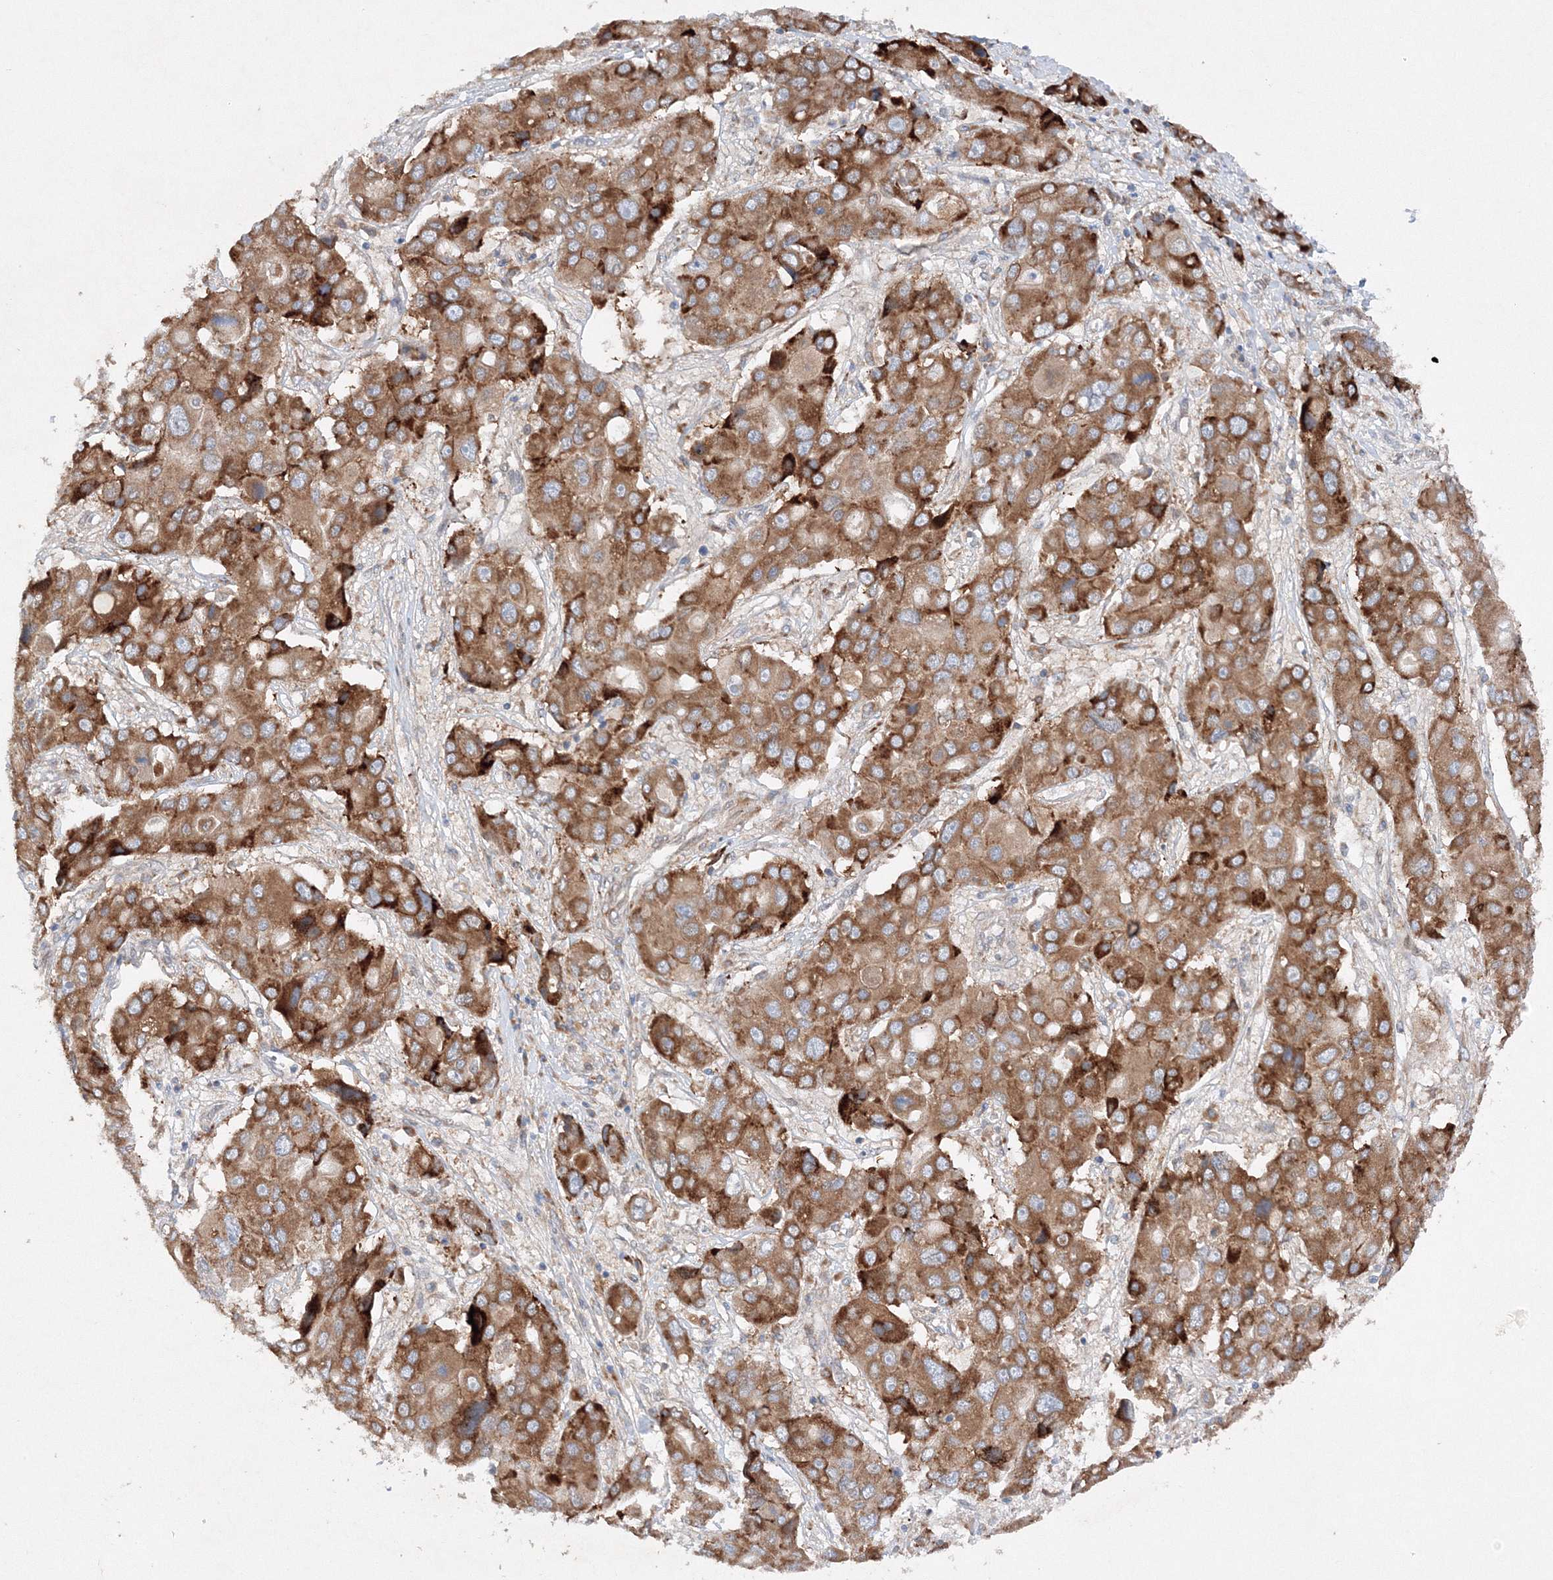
{"staining": {"intensity": "moderate", "quantity": ">75%", "location": "cytoplasmic/membranous"}, "tissue": "liver cancer", "cell_type": "Tumor cells", "image_type": "cancer", "snomed": [{"axis": "morphology", "description": "Cholangiocarcinoma"}, {"axis": "topography", "description": "Liver"}], "caption": "Approximately >75% of tumor cells in liver cancer (cholangiocarcinoma) show moderate cytoplasmic/membranous protein staining as visualized by brown immunohistochemical staining.", "gene": "SLC36A1", "patient": {"sex": "male", "age": 67}}